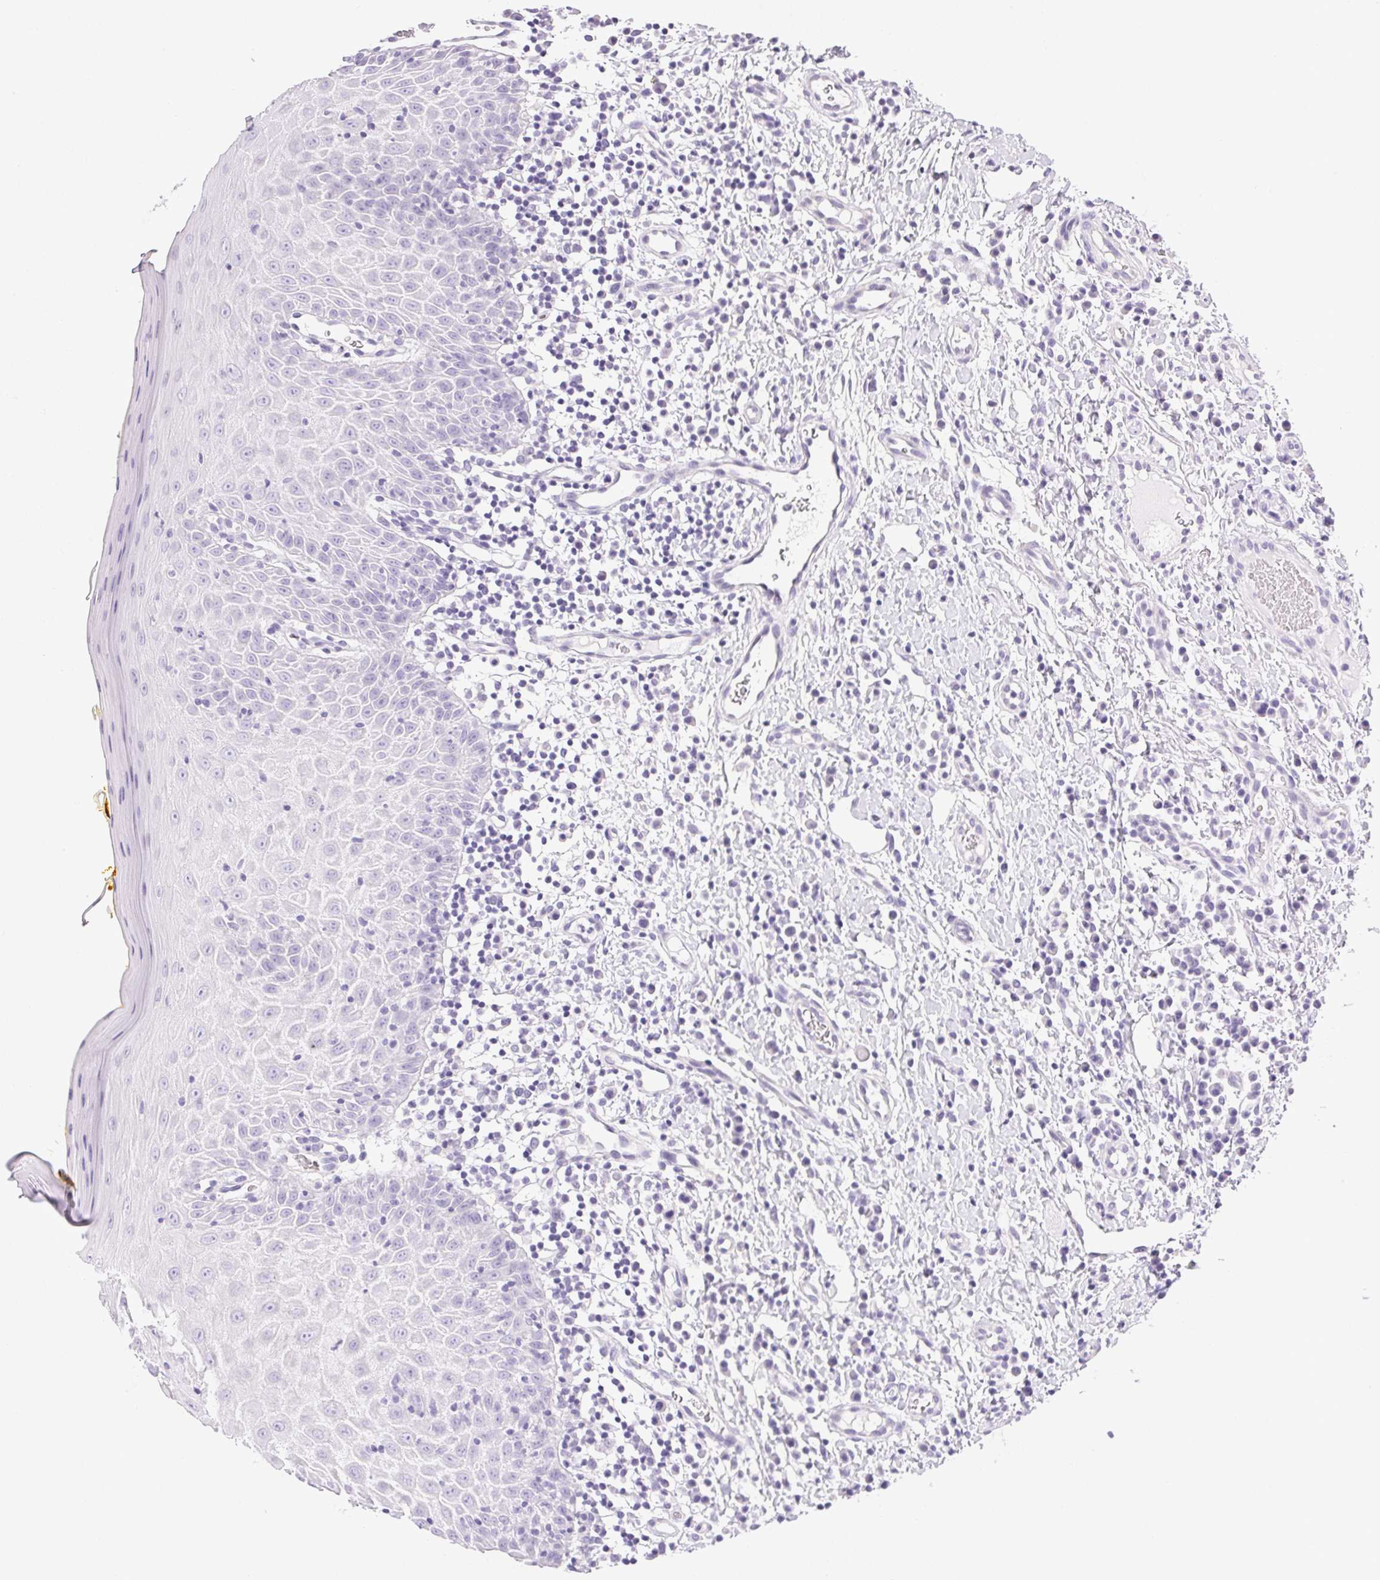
{"staining": {"intensity": "negative", "quantity": "none", "location": "none"}, "tissue": "oral mucosa", "cell_type": "Squamous epithelial cells", "image_type": "normal", "snomed": [{"axis": "morphology", "description": "Normal tissue, NOS"}, {"axis": "topography", "description": "Oral tissue"}, {"axis": "topography", "description": "Tounge, NOS"}], "caption": "Immunohistochemistry (IHC) of benign human oral mucosa demonstrates no positivity in squamous epithelial cells.", "gene": "ATP6V0A4", "patient": {"sex": "female", "age": 58}}